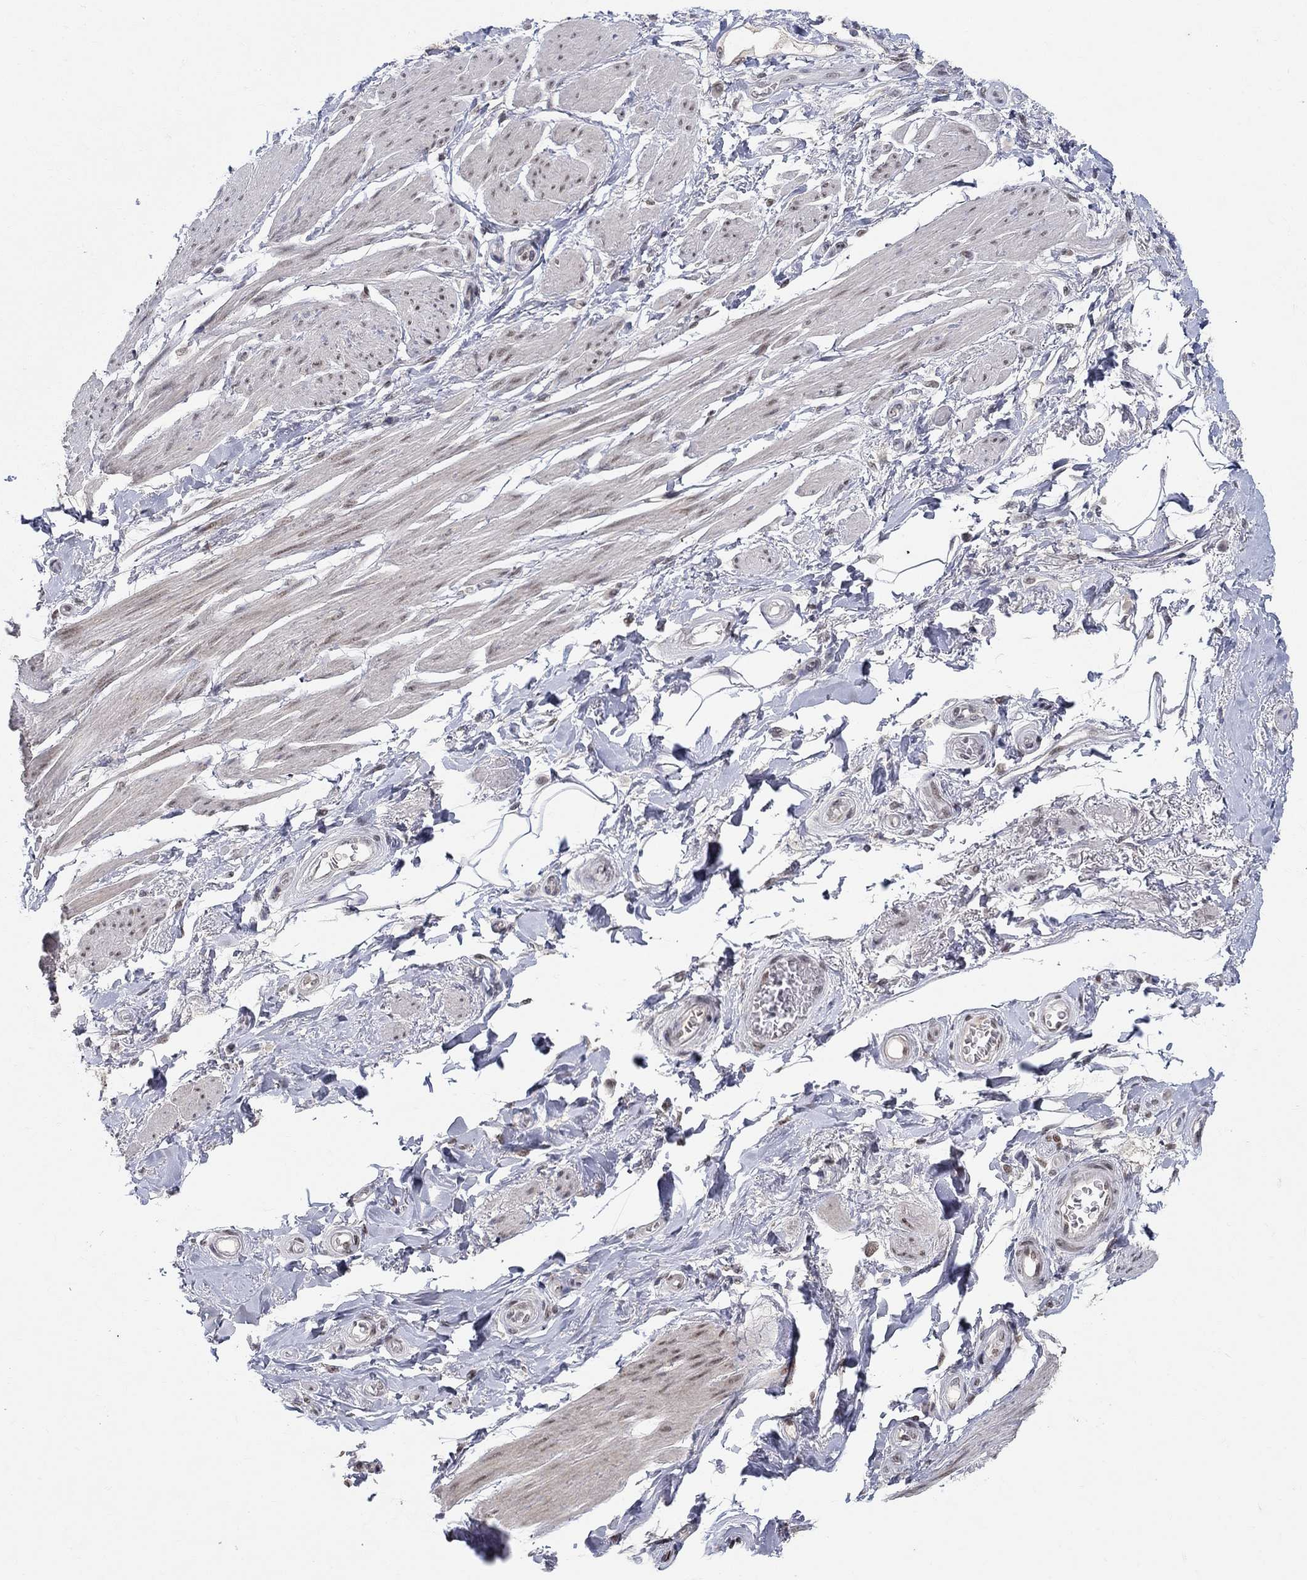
{"staining": {"intensity": "negative", "quantity": "none", "location": "none"}, "tissue": "soft tissue", "cell_type": "Fibroblasts", "image_type": "normal", "snomed": [{"axis": "morphology", "description": "Normal tissue, NOS"}, {"axis": "topography", "description": "Skeletal muscle"}, {"axis": "topography", "description": "Anal"}, {"axis": "topography", "description": "Peripheral nerve tissue"}], "caption": "This is an immunohistochemistry (IHC) image of benign soft tissue. There is no expression in fibroblasts.", "gene": "KLF12", "patient": {"sex": "male", "age": 53}}